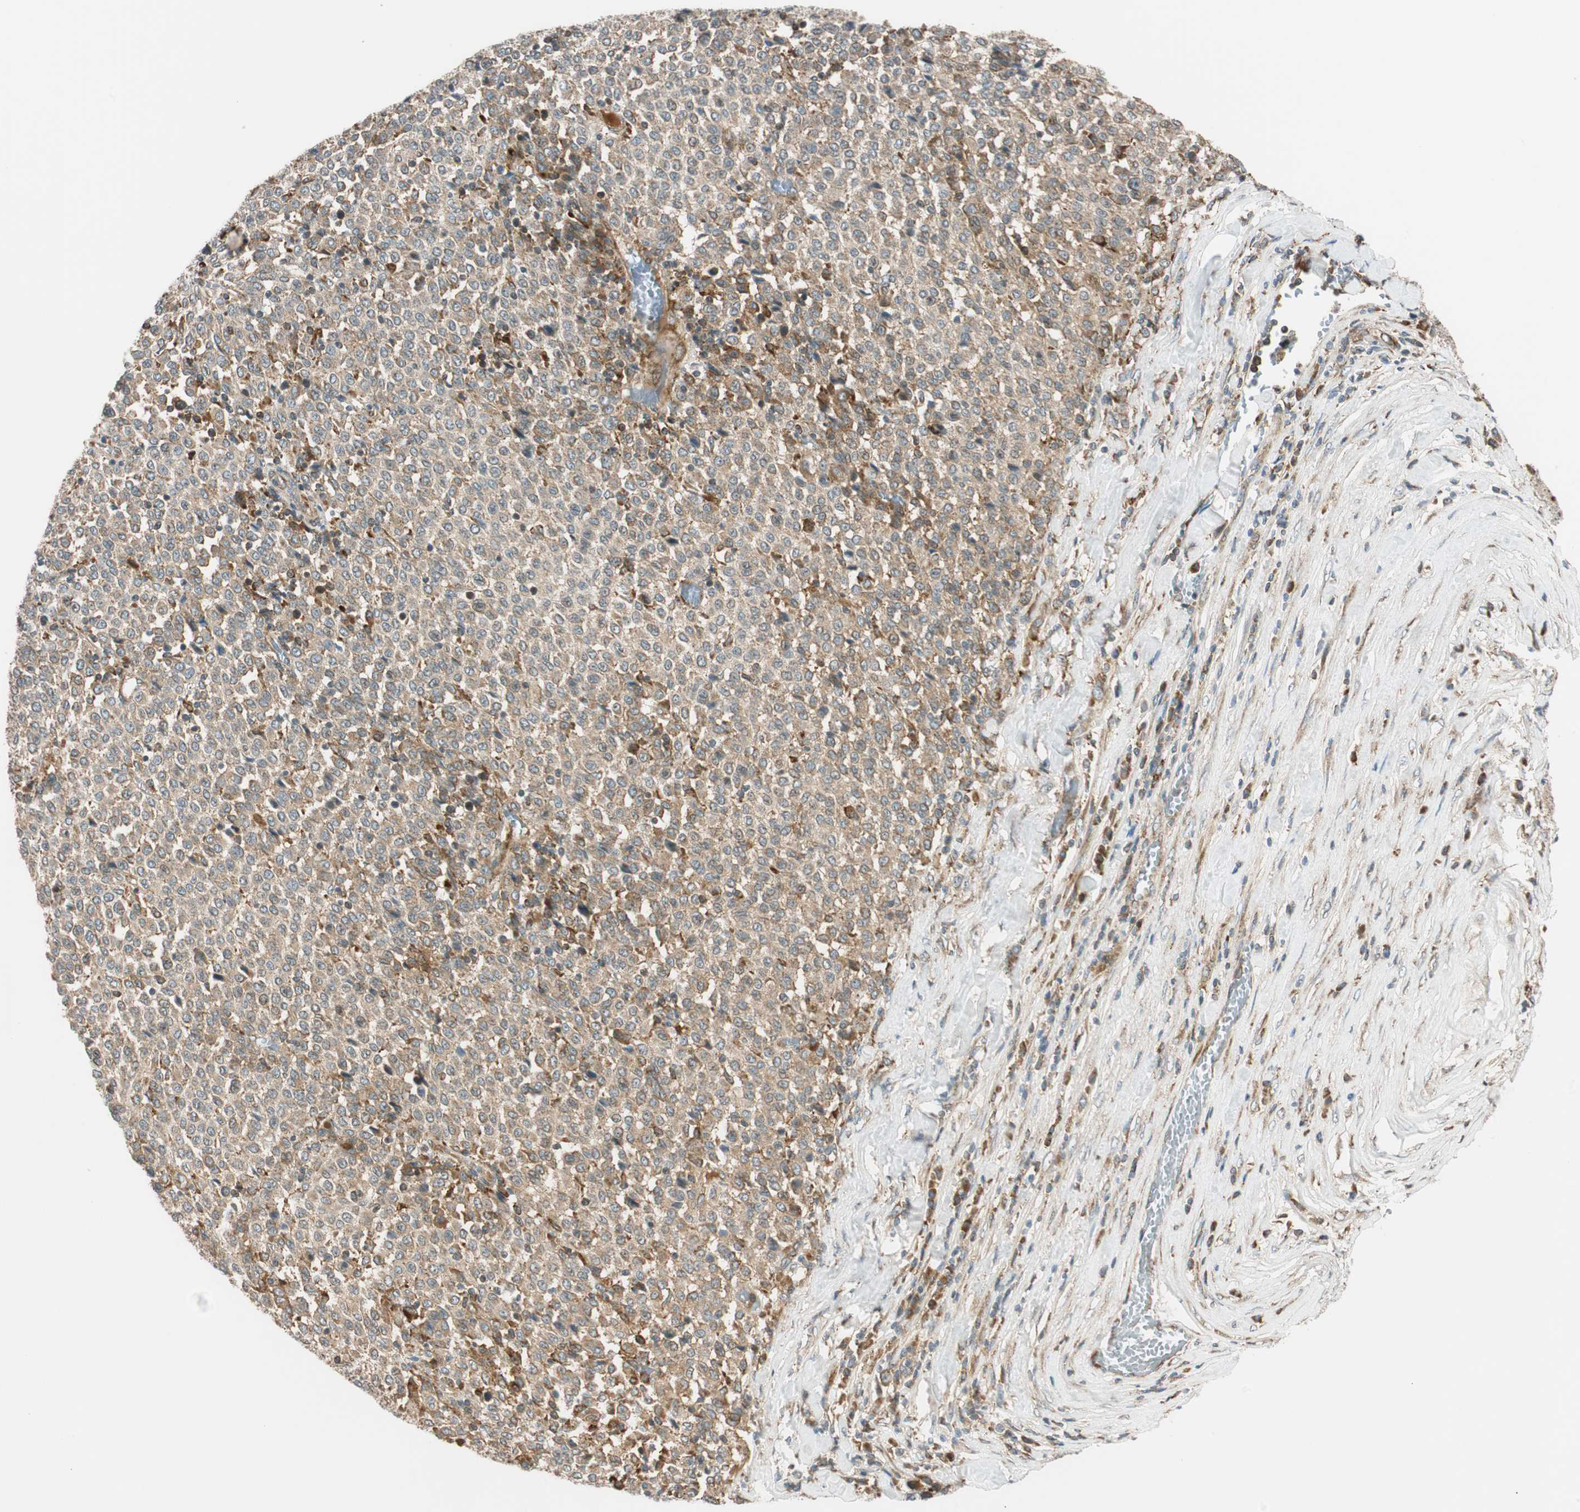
{"staining": {"intensity": "weak", "quantity": ">75%", "location": "cytoplasmic/membranous"}, "tissue": "melanoma", "cell_type": "Tumor cells", "image_type": "cancer", "snomed": [{"axis": "morphology", "description": "Malignant melanoma, Metastatic site"}, {"axis": "topography", "description": "Pancreas"}], "caption": "Protein expression analysis of human malignant melanoma (metastatic site) reveals weak cytoplasmic/membranous positivity in approximately >75% of tumor cells.", "gene": "ABI1", "patient": {"sex": "female", "age": 30}}